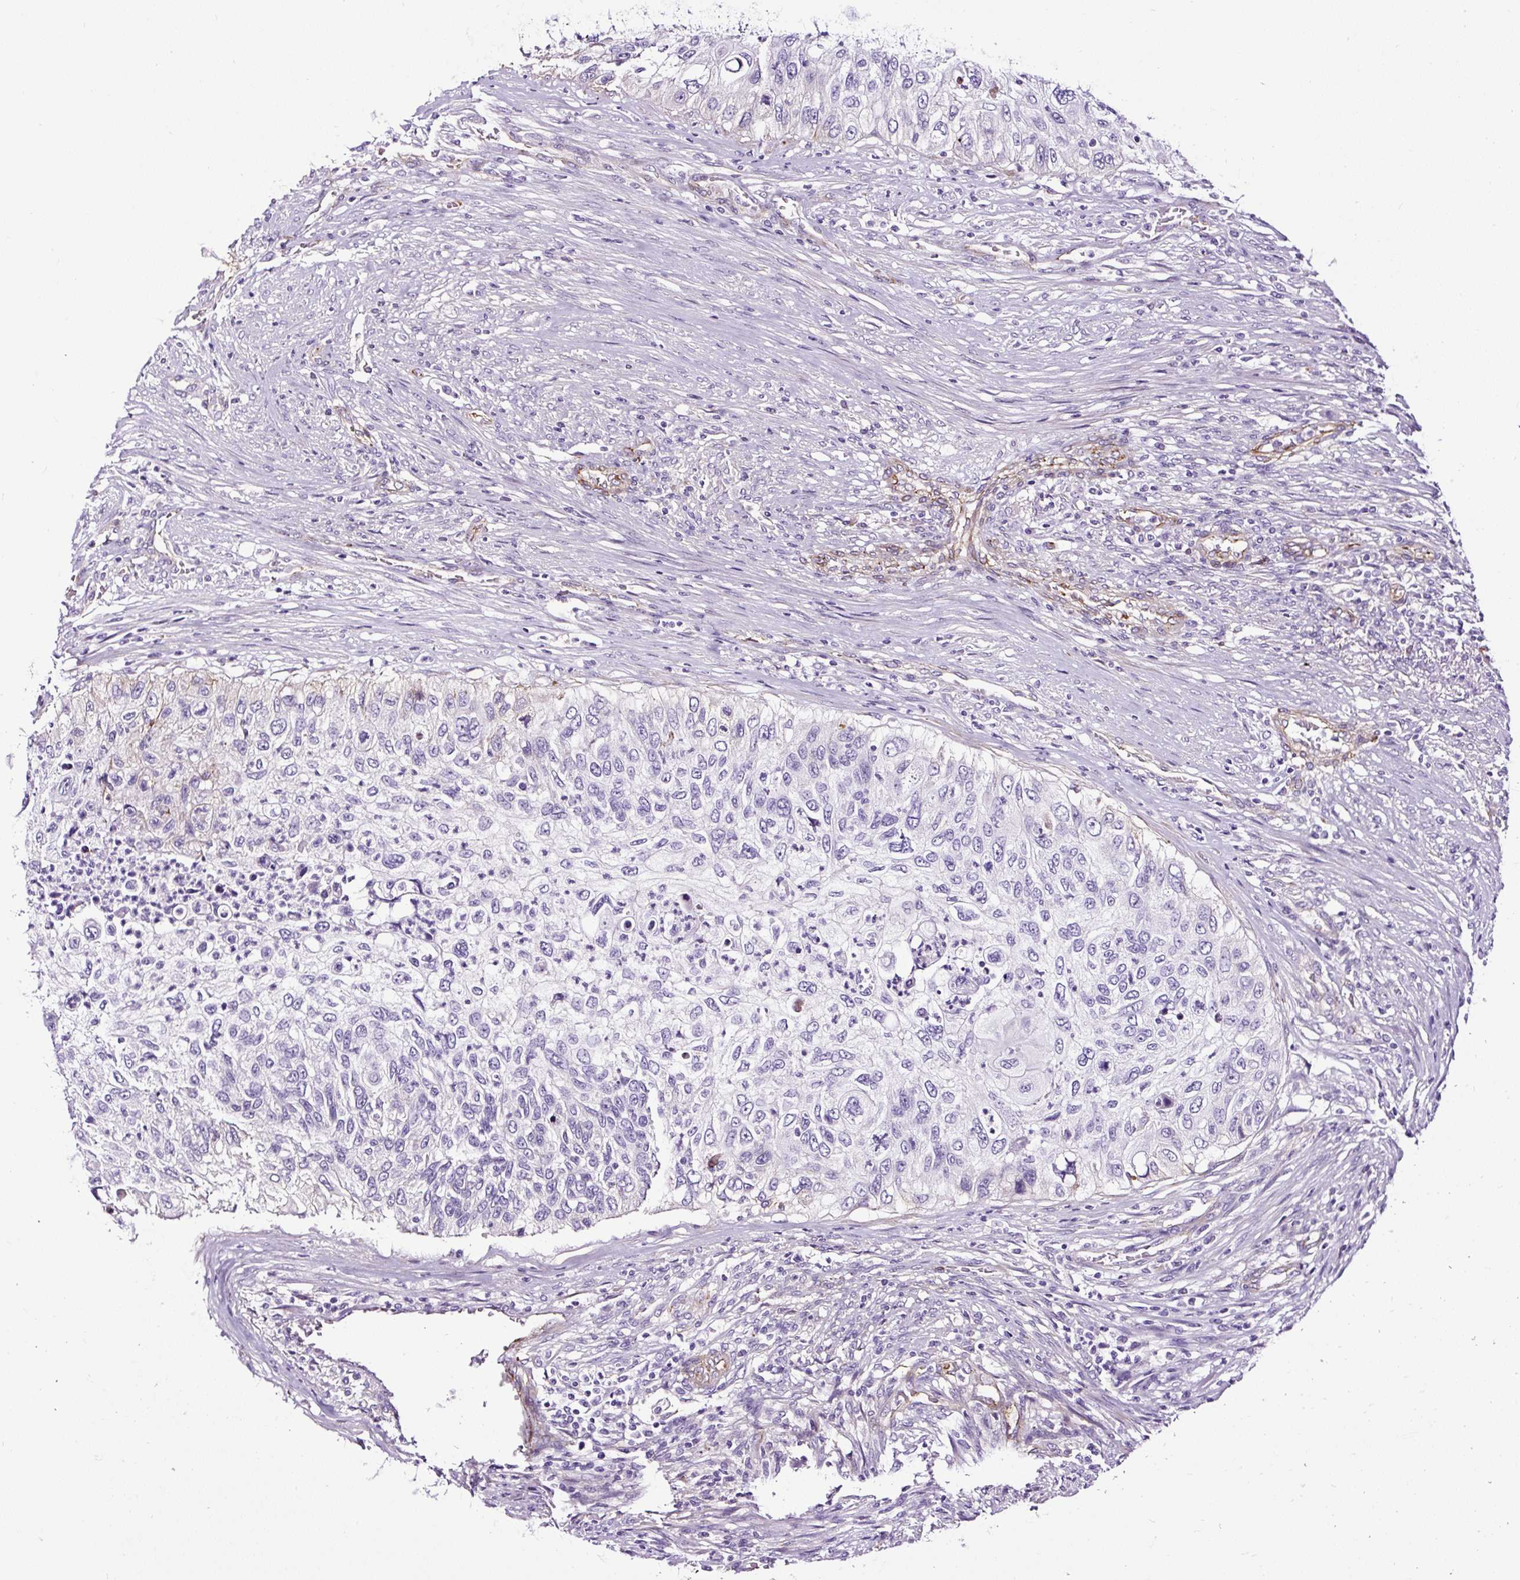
{"staining": {"intensity": "negative", "quantity": "none", "location": "none"}, "tissue": "urothelial cancer", "cell_type": "Tumor cells", "image_type": "cancer", "snomed": [{"axis": "morphology", "description": "Urothelial carcinoma, High grade"}, {"axis": "topography", "description": "Urinary bladder"}], "caption": "Immunohistochemistry (IHC) micrograph of neoplastic tissue: urothelial cancer stained with DAB demonstrates no significant protein staining in tumor cells.", "gene": "SLC7A8", "patient": {"sex": "female", "age": 60}}